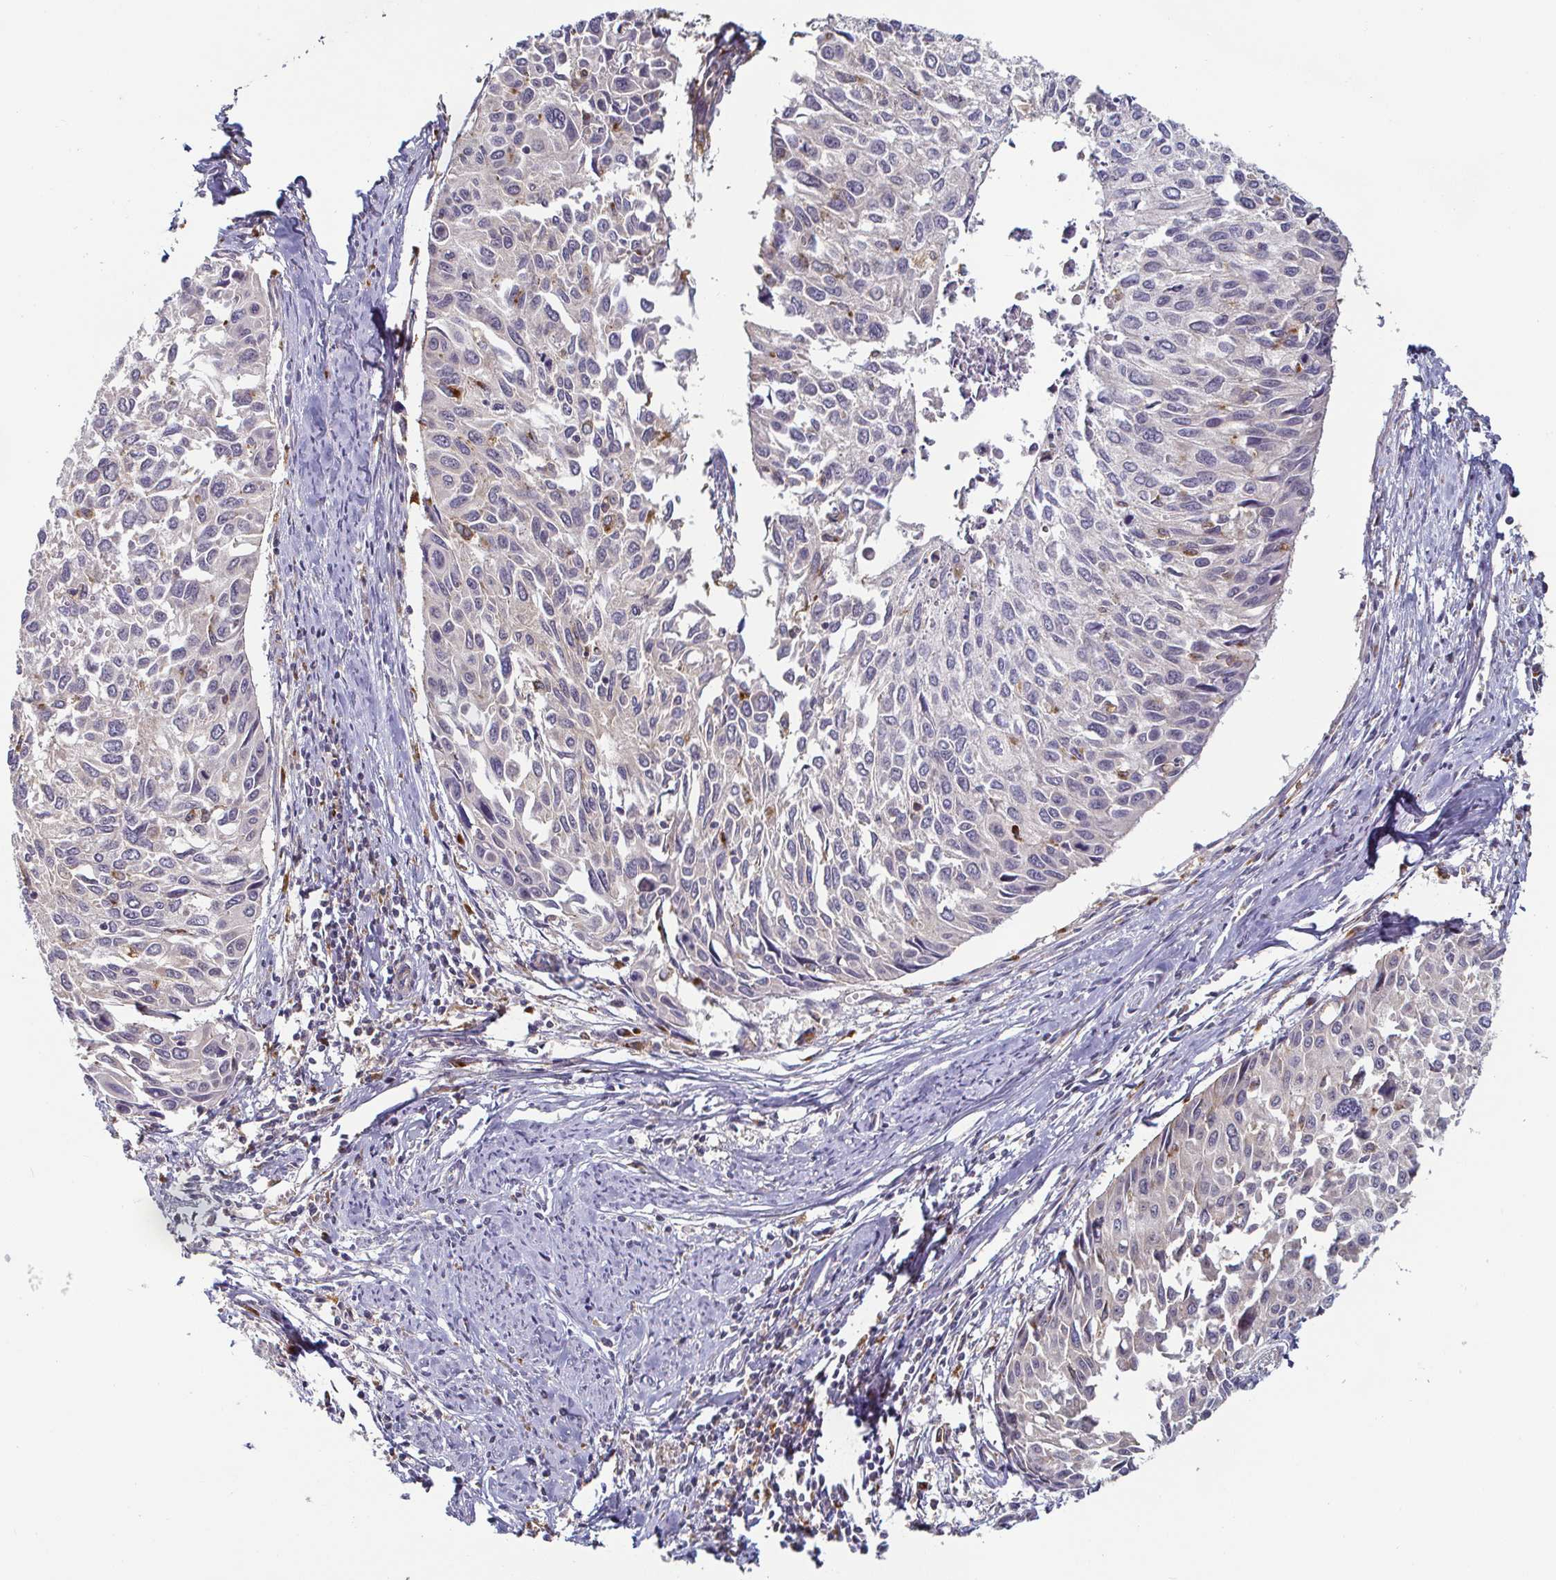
{"staining": {"intensity": "negative", "quantity": "none", "location": "none"}, "tissue": "cervical cancer", "cell_type": "Tumor cells", "image_type": "cancer", "snomed": [{"axis": "morphology", "description": "Squamous cell carcinoma, NOS"}, {"axis": "topography", "description": "Cervix"}], "caption": "Immunohistochemistry (IHC) histopathology image of human cervical cancer stained for a protein (brown), which displays no staining in tumor cells.", "gene": "CDH18", "patient": {"sex": "female", "age": 50}}